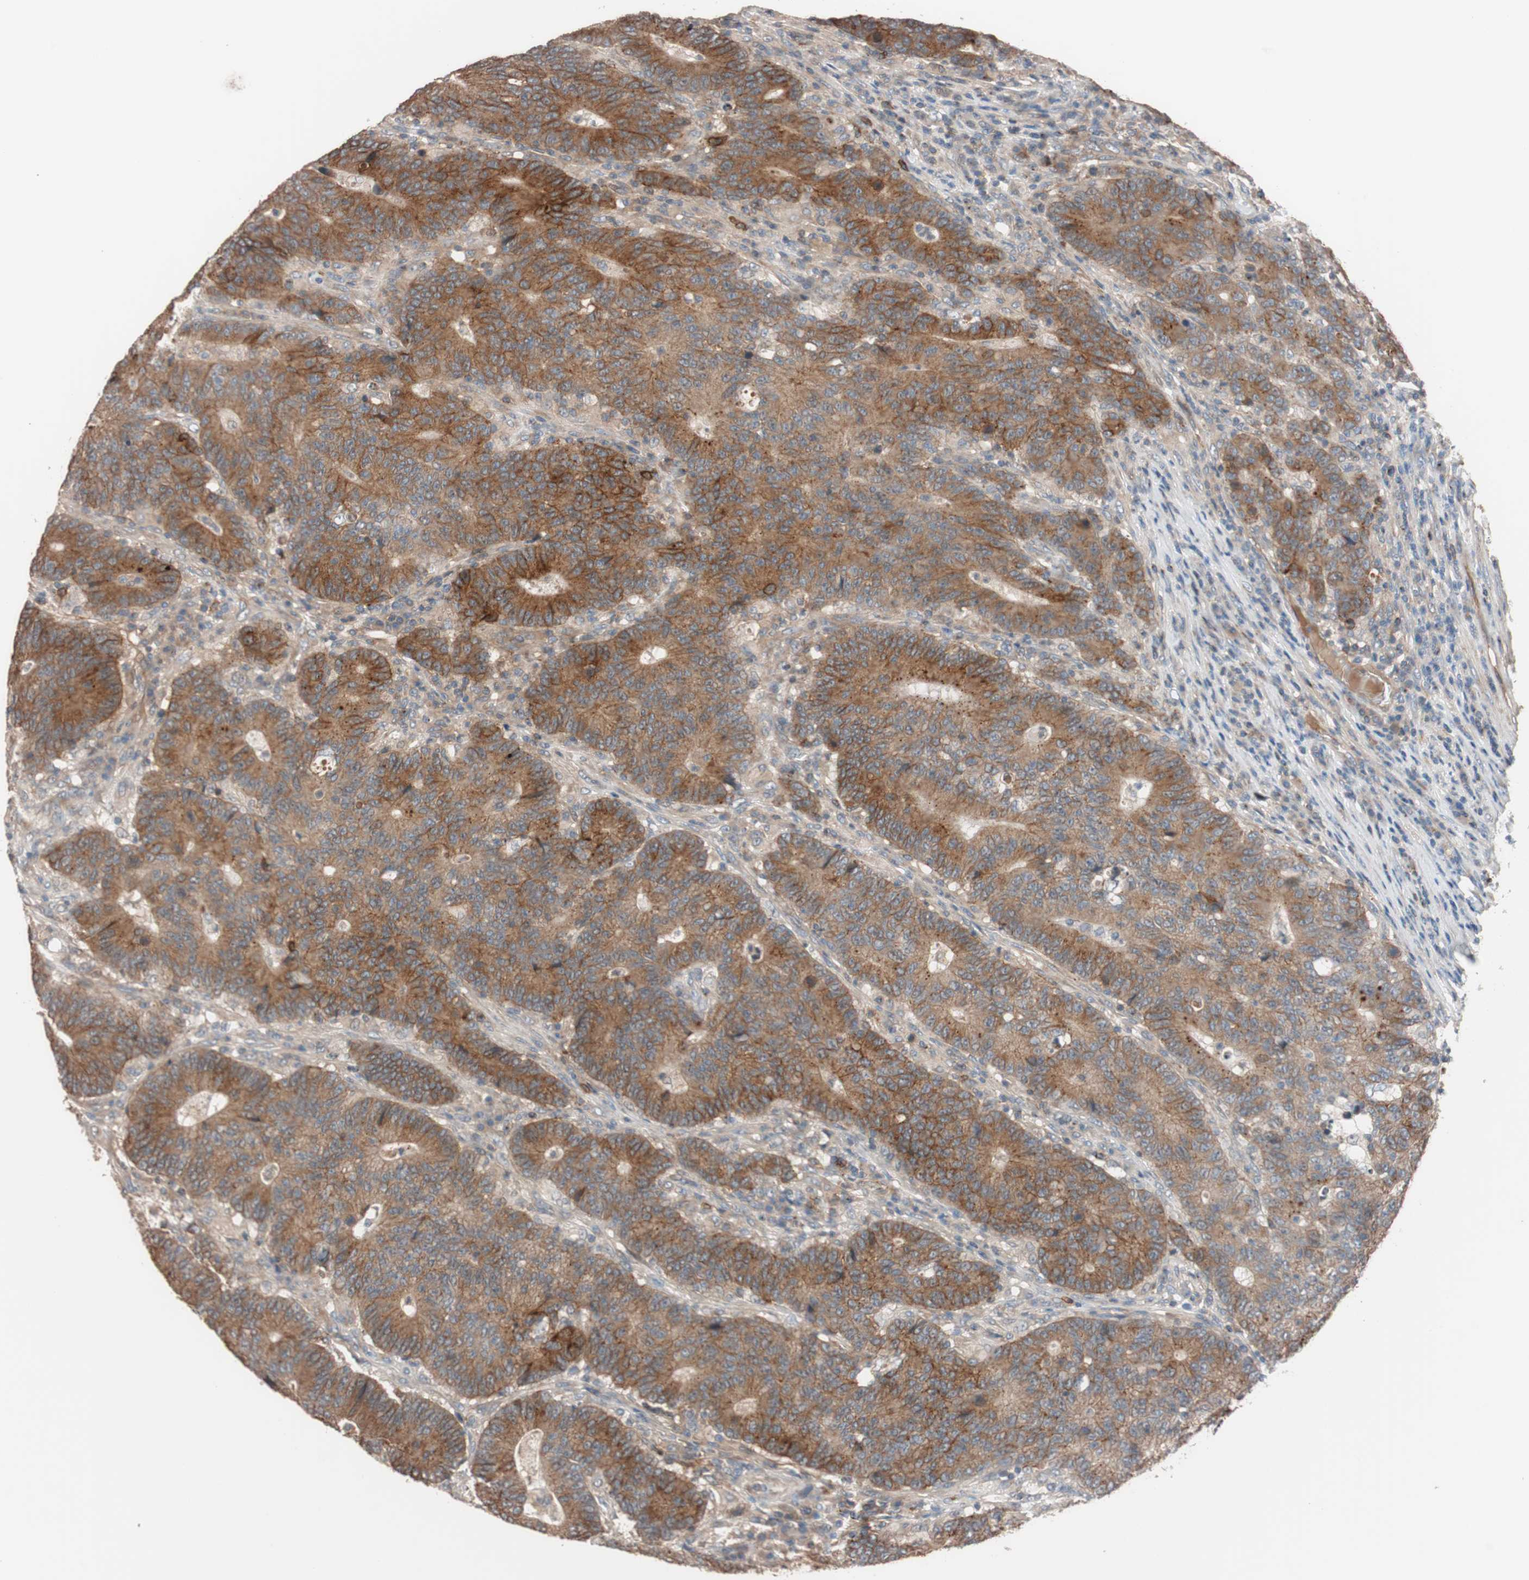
{"staining": {"intensity": "strong", "quantity": ">75%", "location": "cytoplasmic/membranous"}, "tissue": "colorectal cancer", "cell_type": "Tumor cells", "image_type": "cancer", "snomed": [{"axis": "morphology", "description": "Normal tissue, NOS"}, {"axis": "morphology", "description": "Adenocarcinoma, NOS"}, {"axis": "topography", "description": "Colon"}], "caption": "IHC micrograph of human colorectal adenocarcinoma stained for a protein (brown), which exhibits high levels of strong cytoplasmic/membranous expression in approximately >75% of tumor cells.", "gene": "SDC4", "patient": {"sex": "female", "age": 75}}